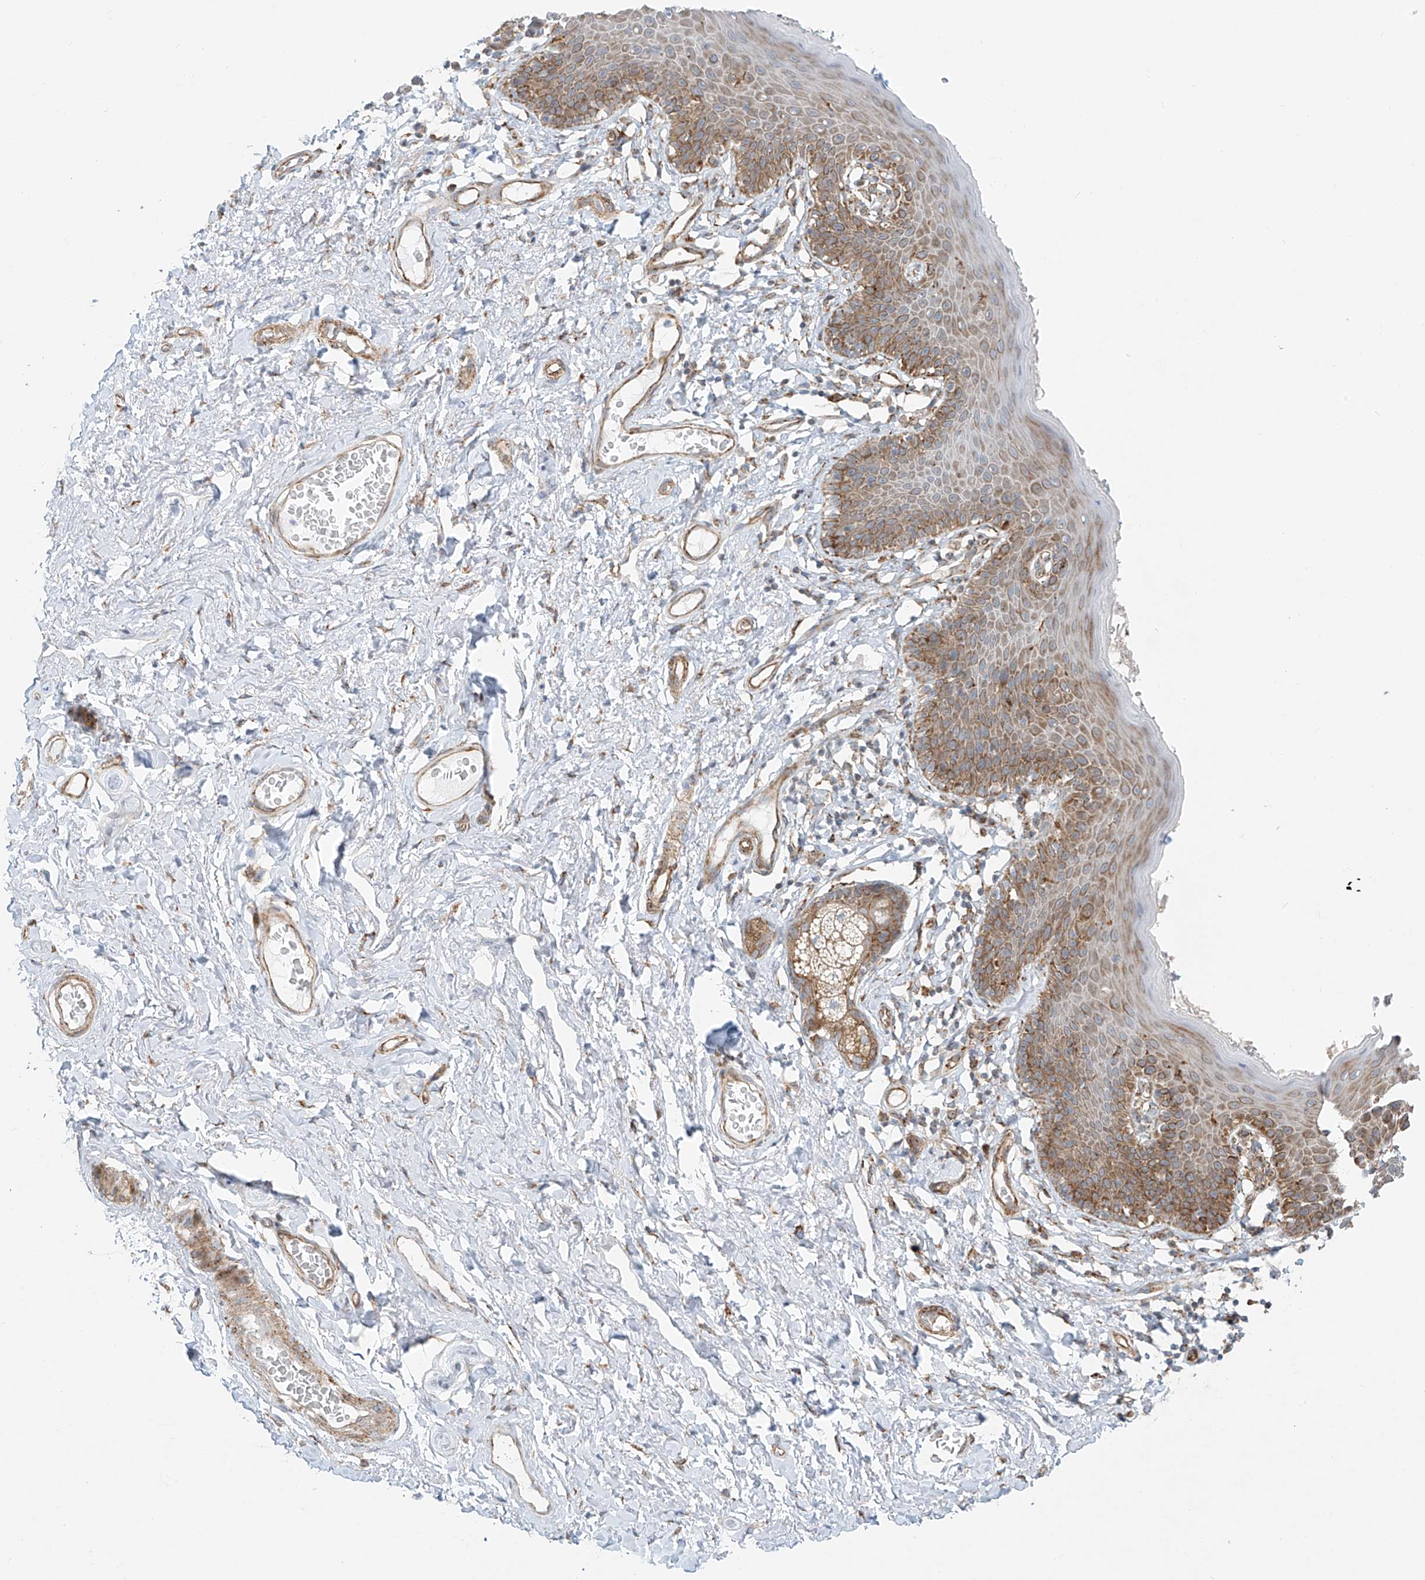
{"staining": {"intensity": "moderate", "quantity": ">75%", "location": "cytoplasmic/membranous"}, "tissue": "skin", "cell_type": "Epidermal cells", "image_type": "normal", "snomed": [{"axis": "morphology", "description": "Normal tissue, NOS"}, {"axis": "topography", "description": "Vulva"}], "caption": "About >75% of epidermal cells in unremarkable skin show moderate cytoplasmic/membranous protein positivity as visualized by brown immunohistochemical staining.", "gene": "EIPR1", "patient": {"sex": "female", "age": 66}}